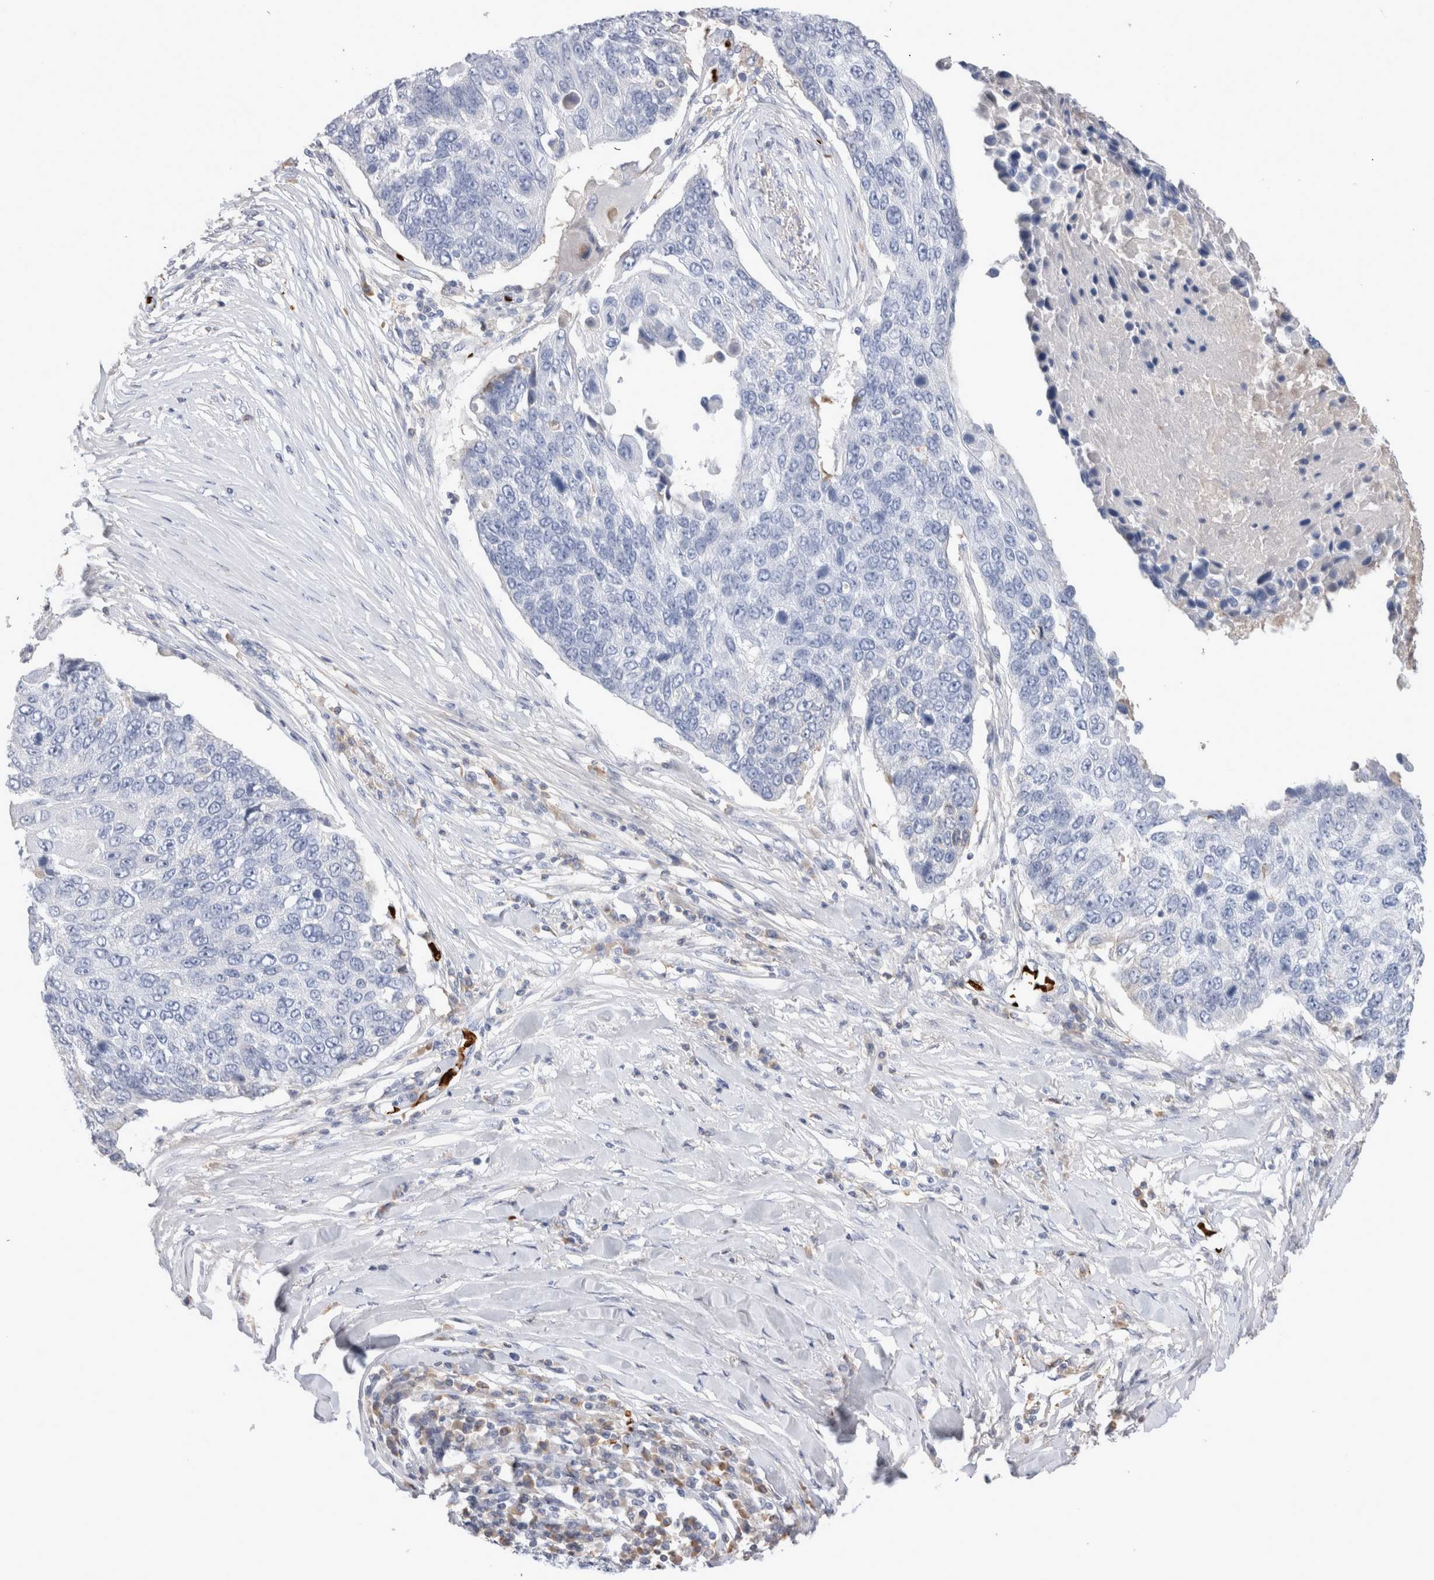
{"staining": {"intensity": "negative", "quantity": "none", "location": "none"}, "tissue": "lung cancer", "cell_type": "Tumor cells", "image_type": "cancer", "snomed": [{"axis": "morphology", "description": "Squamous cell carcinoma, NOS"}, {"axis": "topography", "description": "Lung"}], "caption": "Tumor cells are negative for brown protein staining in squamous cell carcinoma (lung). (DAB immunohistochemistry, high magnification).", "gene": "CA1", "patient": {"sex": "male", "age": 66}}